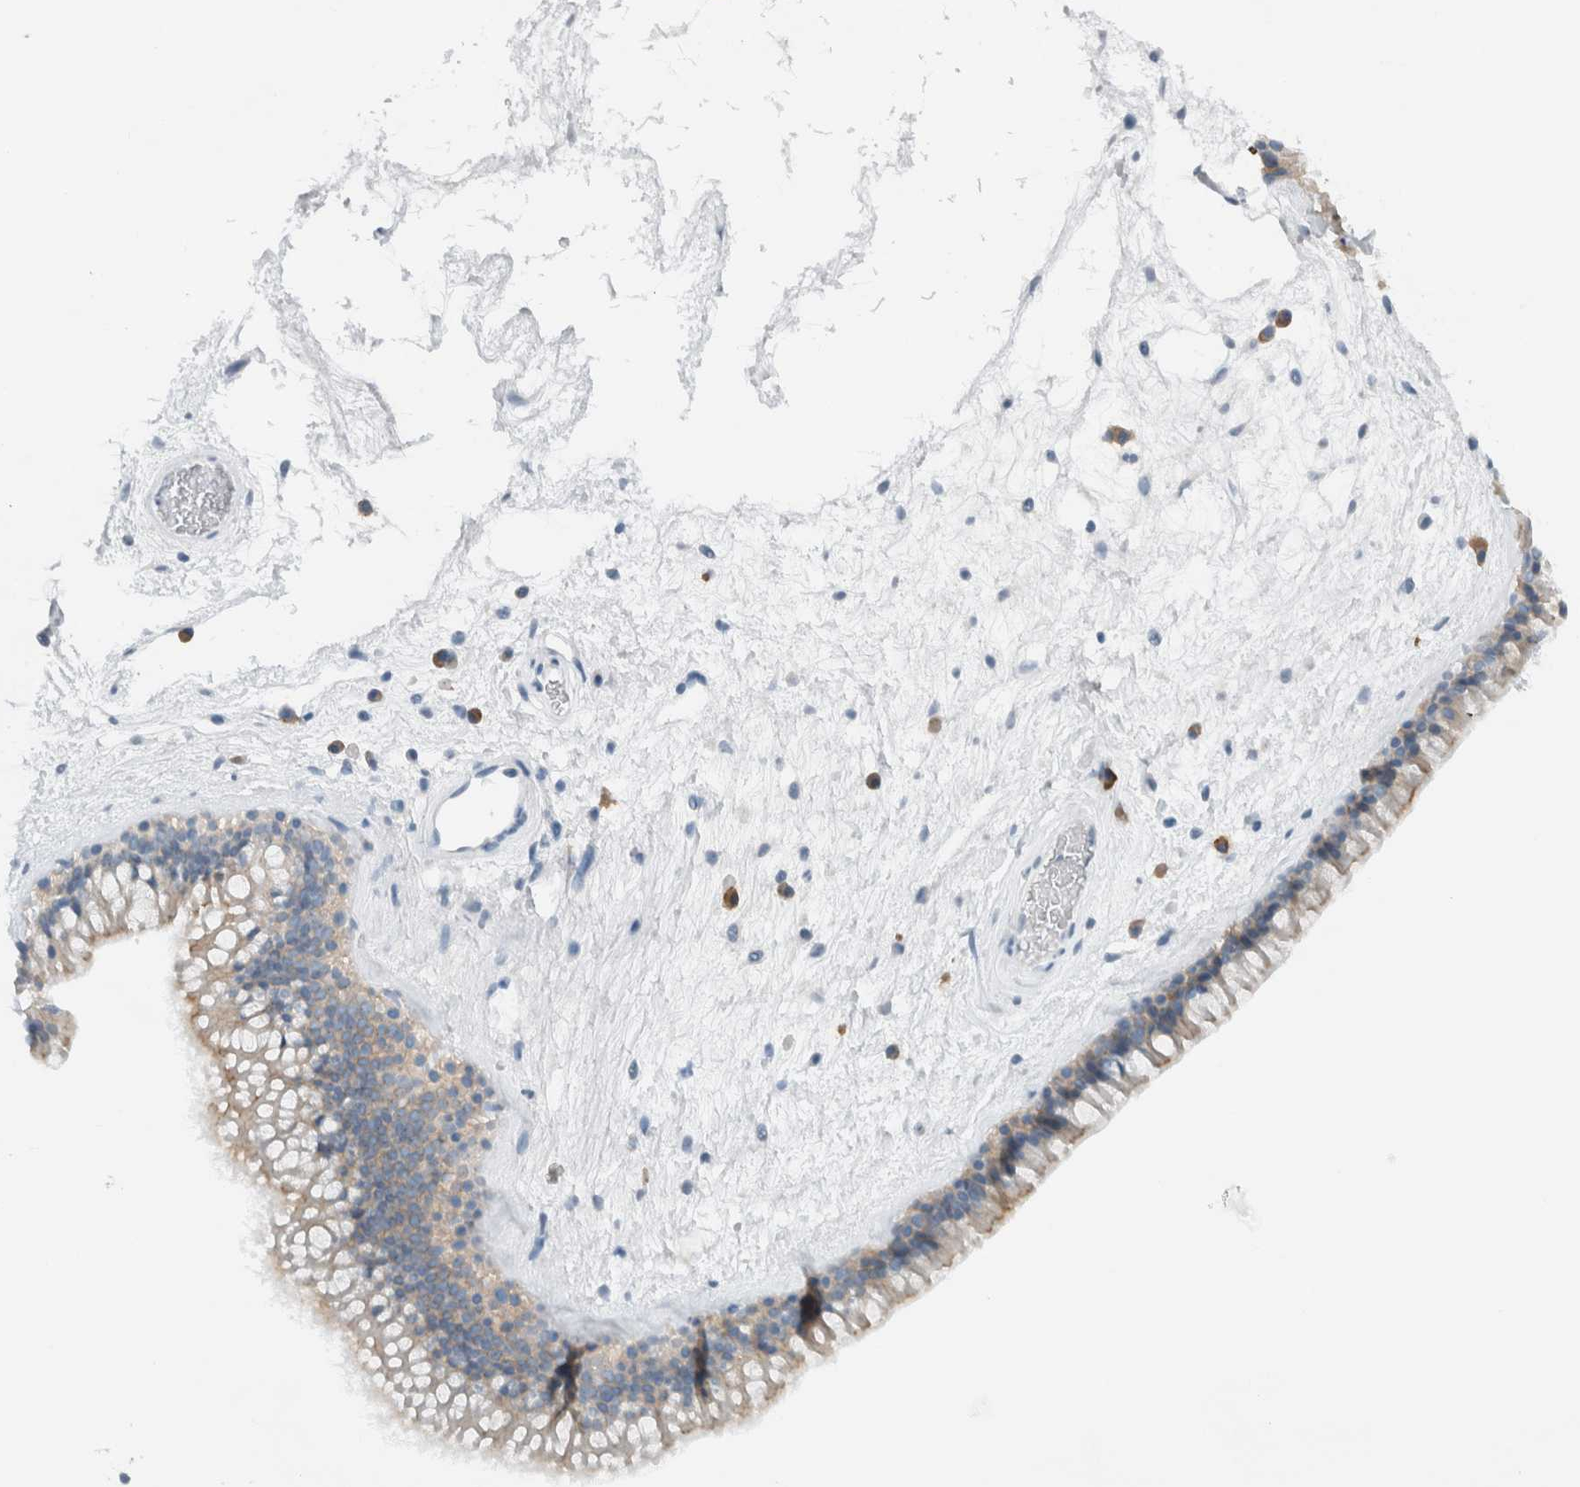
{"staining": {"intensity": "moderate", "quantity": "25%-75%", "location": "cytoplasmic/membranous"}, "tissue": "nasopharynx", "cell_type": "Respiratory epithelial cells", "image_type": "normal", "snomed": [{"axis": "morphology", "description": "Normal tissue, NOS"}, {"axis": "morphology", "description": "Inflammation, NOS"}, {"axis": "topography", "description": "Nasopharynx"}], "caption": "This image reveals immunohistochemistry (IHC) staining of normal nasopharynx, with medium moderate cytoplasmic/membranous expression in about 25%-75% of respiratory epithelial cells.", "gene": "DUOX1", "patient": {"sex": "male", "age": 48}}